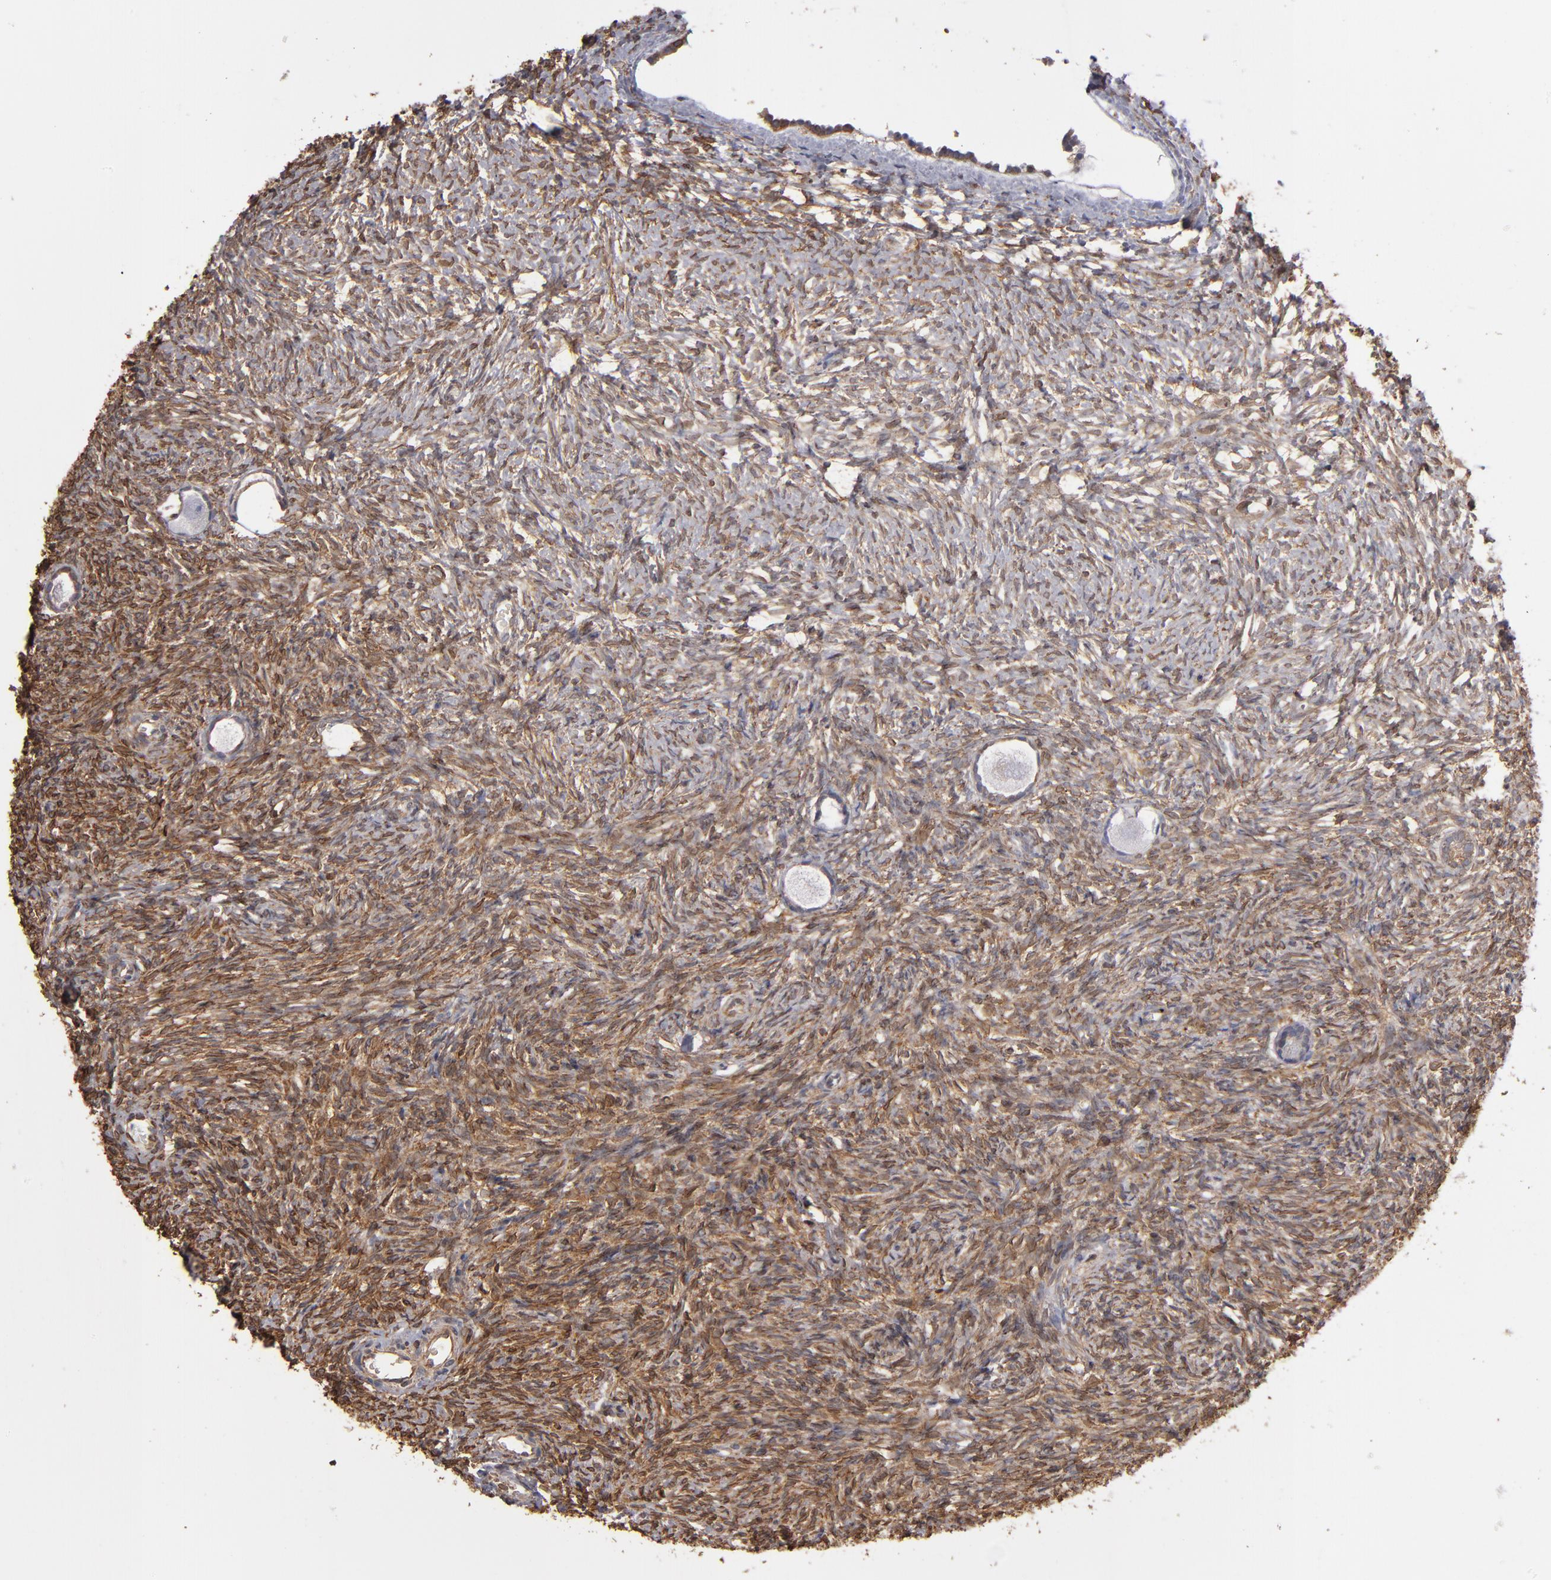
{"staining": {"intensity": "moderate", "quantity": ">75%", "location": "cytoplasmic/membranous"}, "tissue": "ovary", "cell_type": "Ovarian stroma cells", "image_type": "normal", "snomed": [{"axis": "morphology", "description": "Normal tissue, NOS"}, {"axis": "topography", "description": "Ovary"}], "caption": "A medium amount of moderate cytoplasmic/membranous expression is present in approximately >75% of ovarian stroma cells in unremarkable ovary. (DAB = brown stain, brightfield microscopy at high magnification).", "gene": "PGRMC1", "patient": {"sex": "female", "age": 35}}